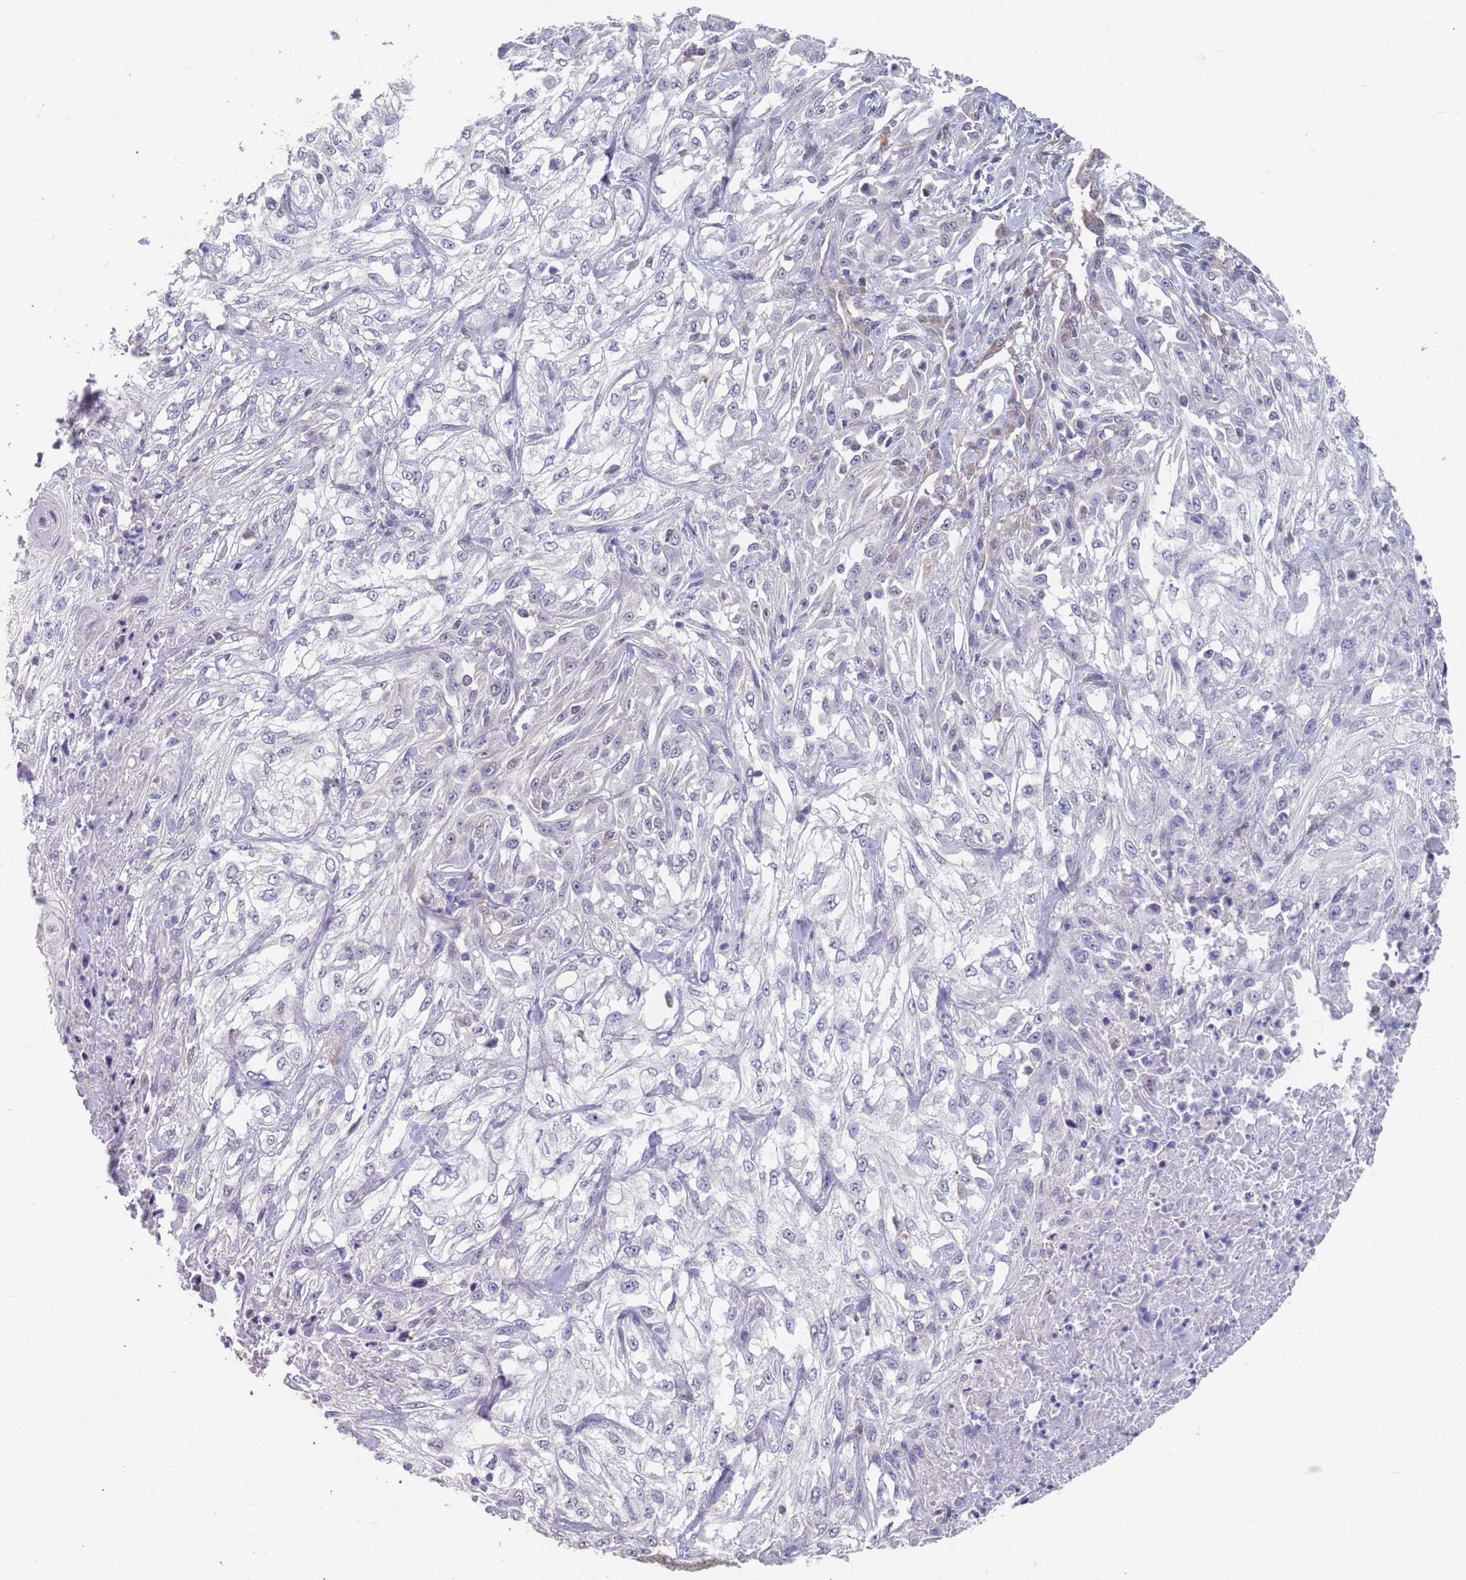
{"staining": {"intensity": "negative", "quantity": "none", "location": "none"}, "tissue": "skin cancer", "cell_type": "Tumor cells", "image_type": "cancer", "snomed": [{"axis": "morphology", "description": "Squamous cell carcinoma, NOS"}, {"axis": "morphology", "description": "Squamous cell carcinoma, metastatic, NOS"}, {"axis": "topography", "description": "Skin"}, {"axis": "topography", "description": "Lymph node"}], "caption": "This is an immunohistochemistry (IHC) image of human skin cancer. There is no expression in tumor cells.", "gene": "ANK2", "patient": {"sex": "male", "age": 75}}